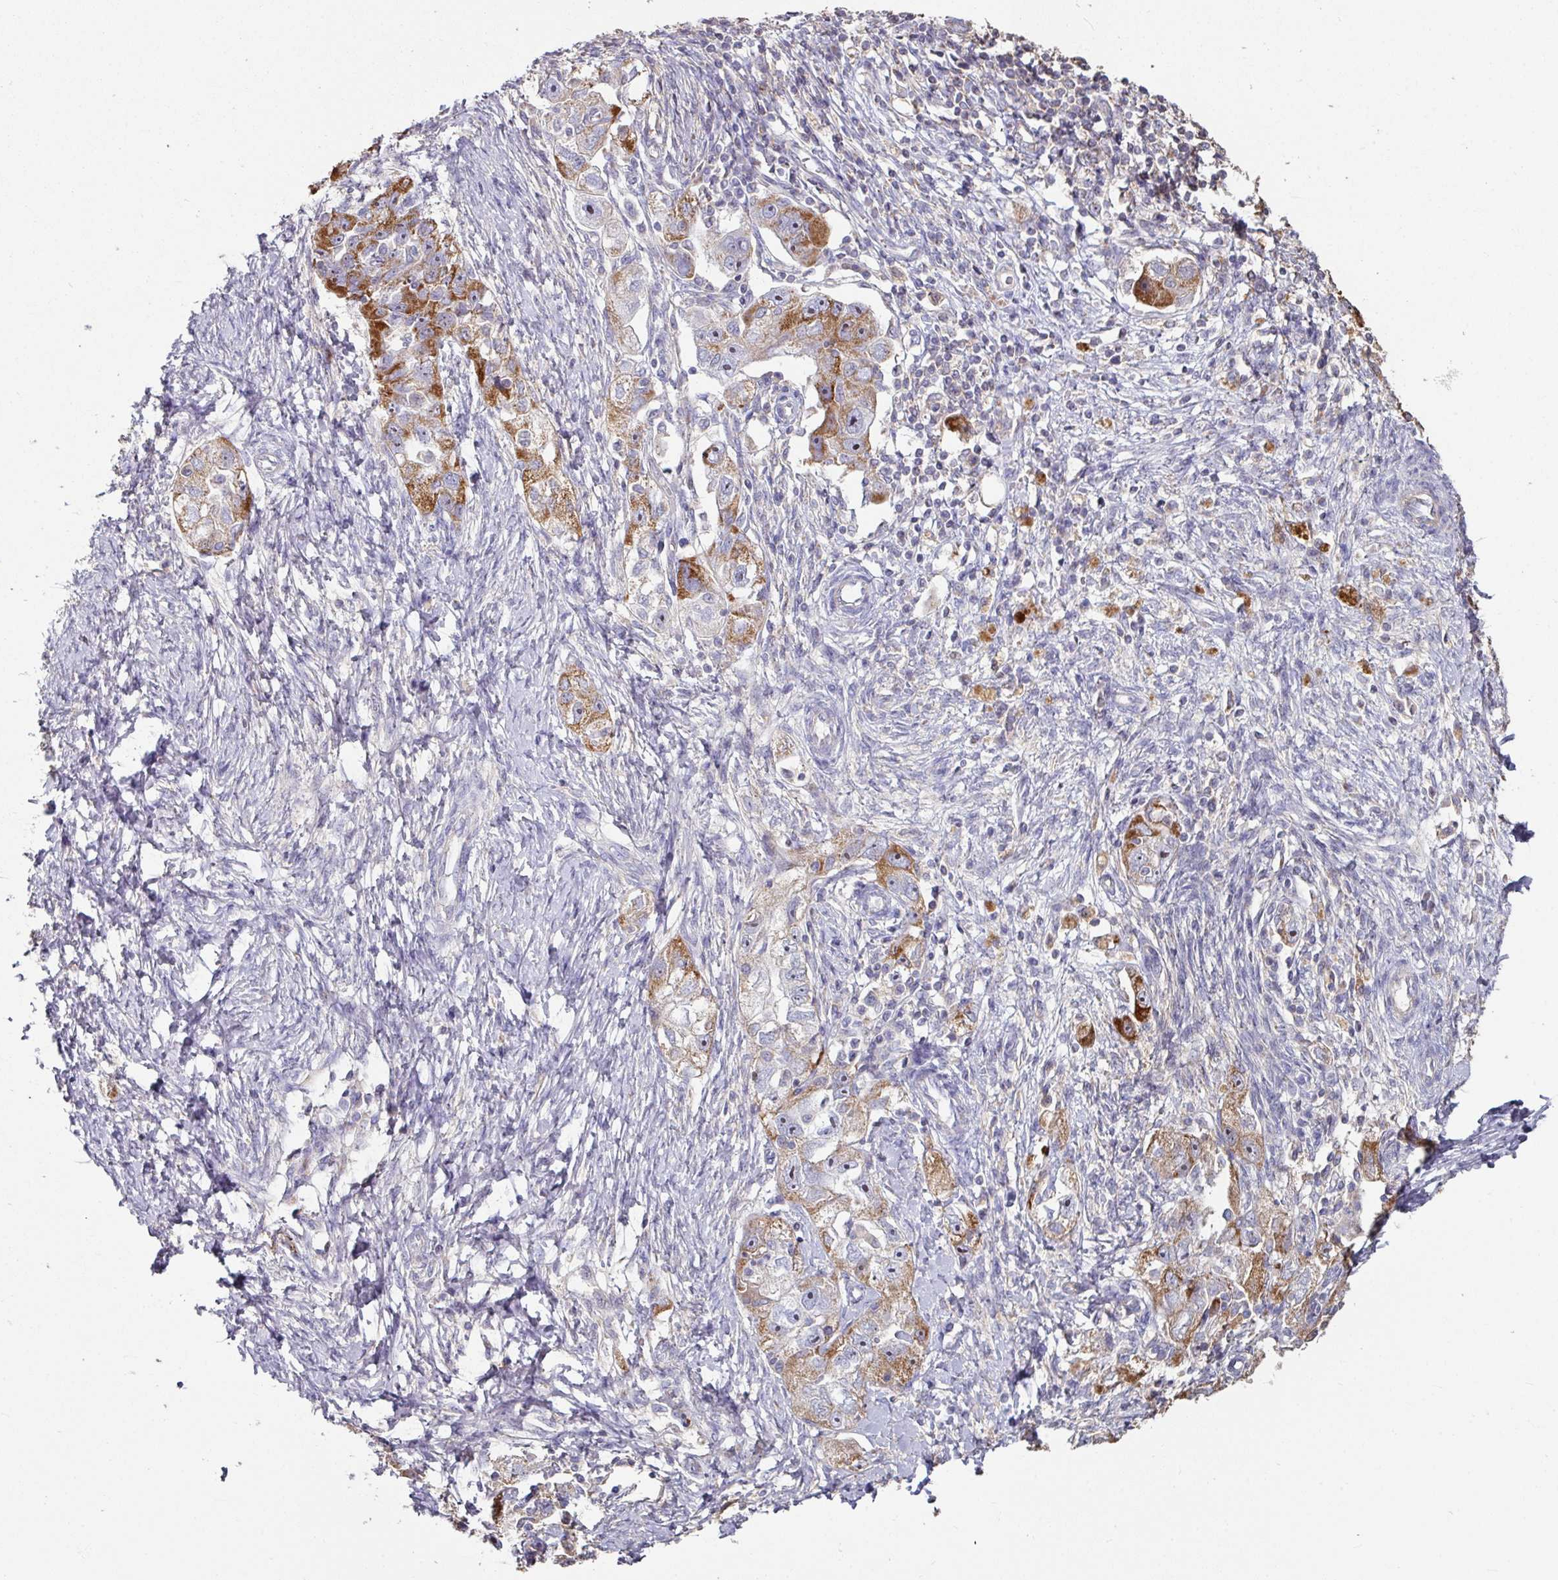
{"staining": {"intensity": "strong", "quantity": "25%-75%", "location": "cytoplasmic/membranous"}, "tissue": "ovarian cancer", "cell_type": "Tumor cells", "image_type": "cancer", "snomed": [{"axis": "morphology", "description": "Carcinoma, NOS"}, {"axis": "morphology", "description": "Cystadenocarcinoma, serous, NOS"}, {"axis": "topography", "description": "Ovary"}], "caption": "An IHC micrograph of neoplastic tissue is shown. Protein staining in brown highlights strong cytoplasmic/membranous positivity in ovarian cancer within tumor cells. (DAB IHC with brightfield microscopy, high magnification).", "gene": "OR2D3", "patient": {"sex": "female", "age": 69}}